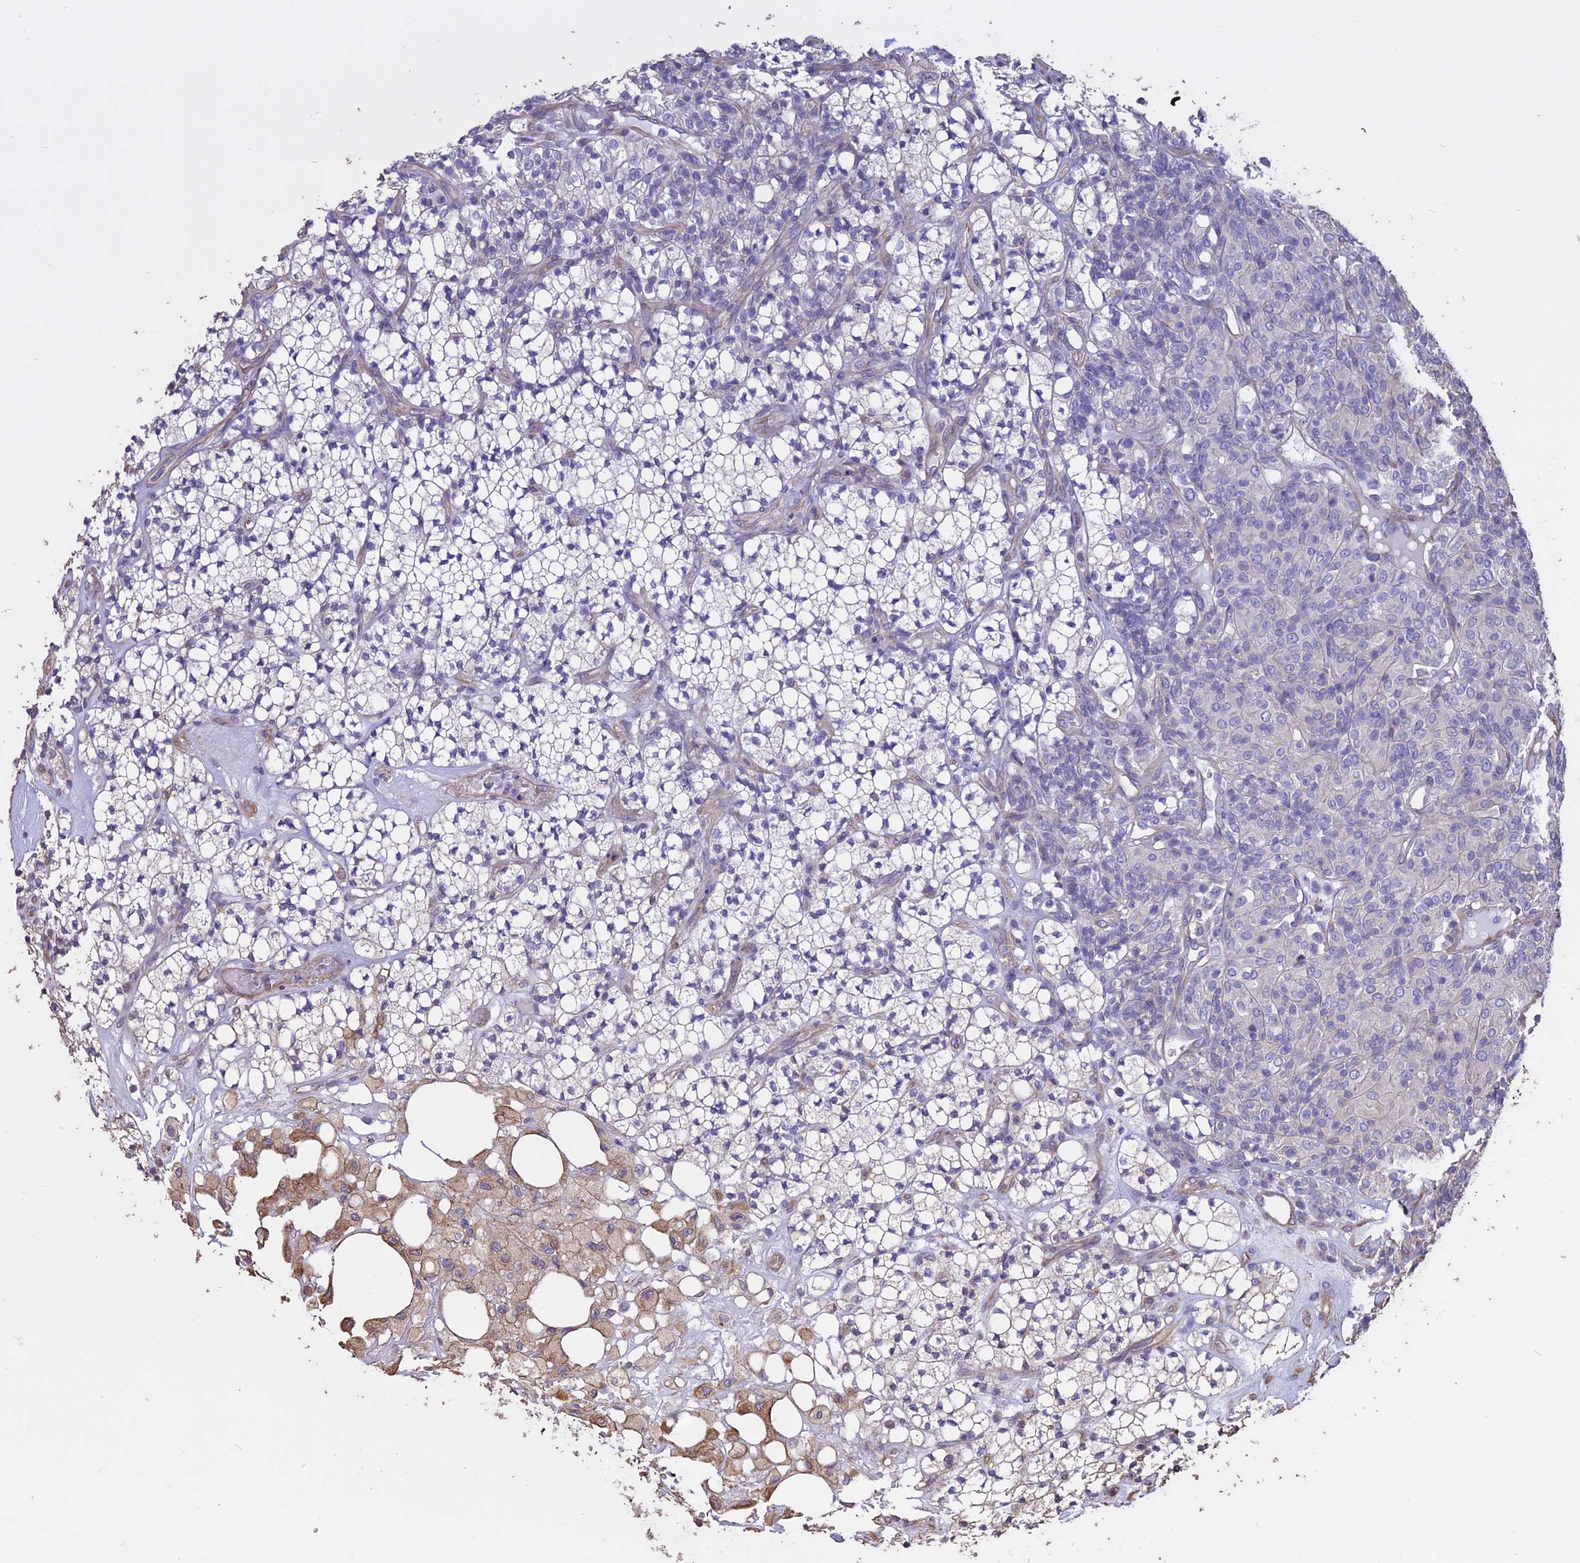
{"staining": {"intensity": "negative", "quantity": "none", "location": "none"}, "tissue": "renal cancer", "cell_type": "Tumor cells", "image_type": "cancer", "snomed": [{"axis": "morphology", "description": "Adenocarcinoma, NOS"}, {"axis": "topography", "description": "Kidney"}], "caption": "Tumor cells show no significant protein expression in renal cancer (adenocarcinoma).", "gene": "CCDC148", "patient": {"sex": "male", "age": 77}}